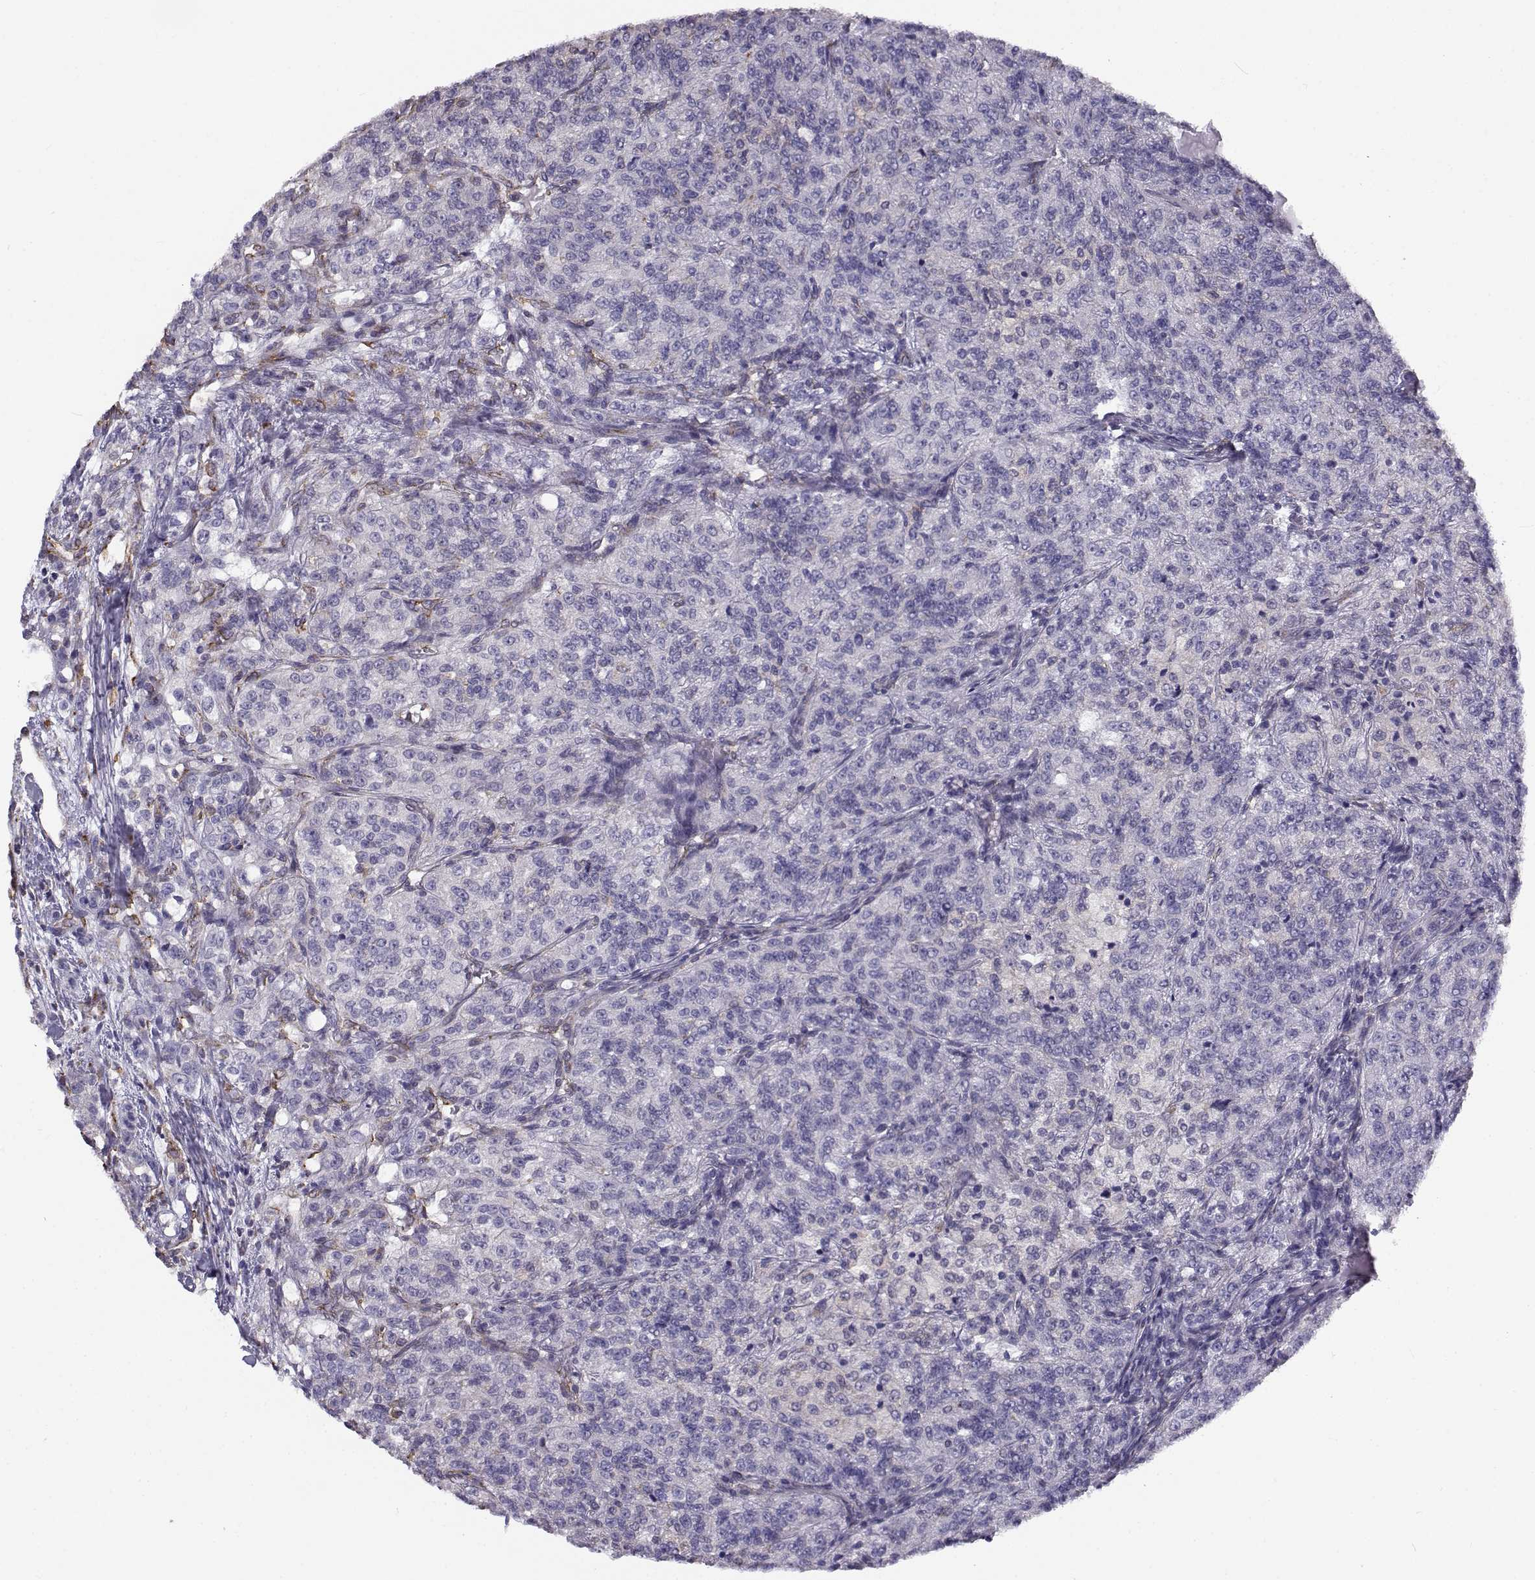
{"staining": {"intensity": "negative", "quantity": "none", "location": "none"}, "tissue": "renal cancer", "cell_type": "Tumor cells", "image_type": "cancer", "snomed": [{"axis": "morphology", "description": "Adenocarcinoma, NOS"}, {"axis": "topography", "description": "Kidney"}], "caption": "Adenocarcinoma (renal) was stained to show a protein in brown. There is no significant positivity in tumor cells.", "gene": "BEND6", "patient": {"sex": "female", "age": 63}}